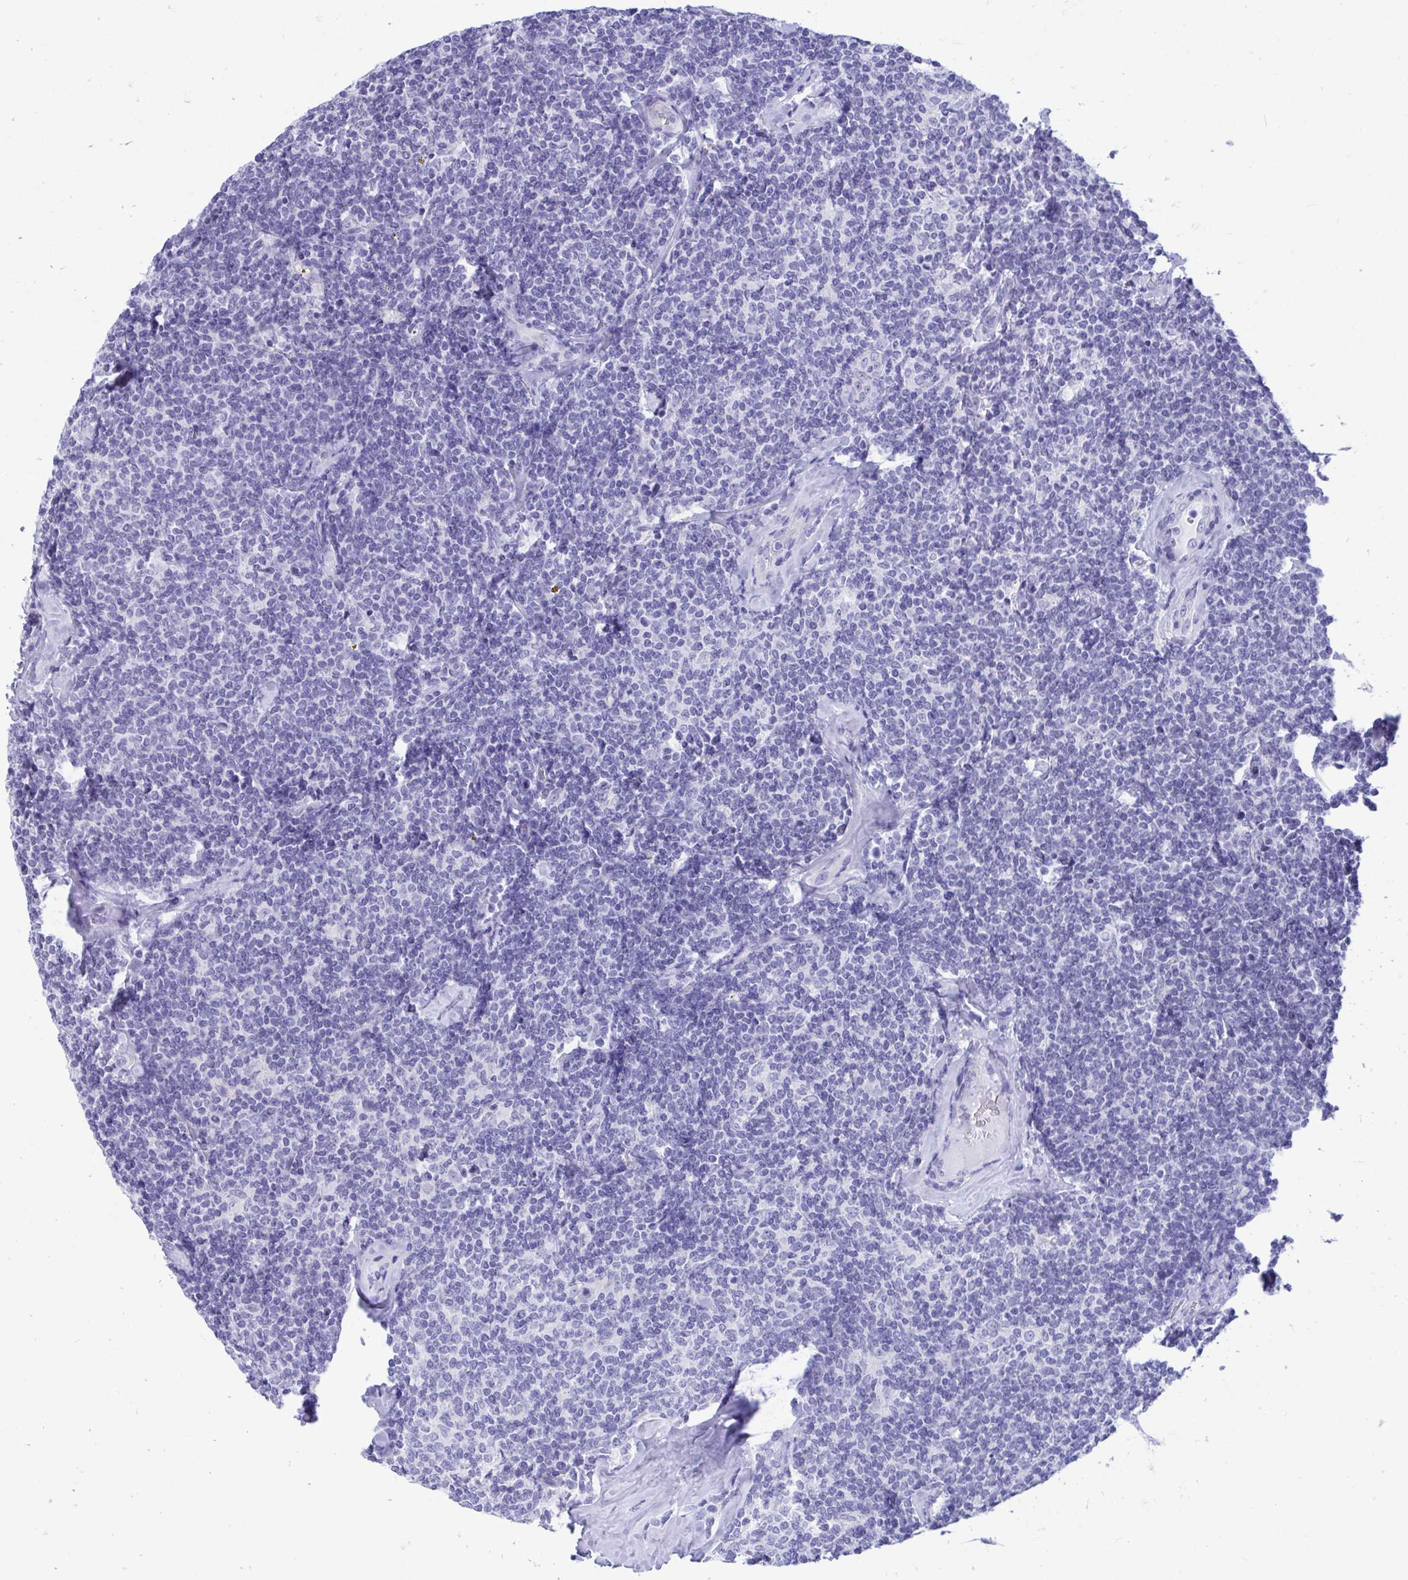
{"staining": {"intensity": "negative", "quantity": "none", "location": "none"}, "tissue": "lymphoma", "cell_type": "Tumor cells", "image_type": "cancer", "snomed": [{"axis": "morphology", "description": "Malignant lymphoma, non-Hodgkin's type, Low grade"}, {"axis": "topography", "description": "Lymph node"}], "caption": "A micrograph of human lymphoma is negative for staining in tumor cells. Brightfield microscopy of IHC stained with DAB (brown) and hematoxylin (blue), captured at high magnification.", "gene": "SHISA8", "patient": {"sex": "female", "age": 56}}